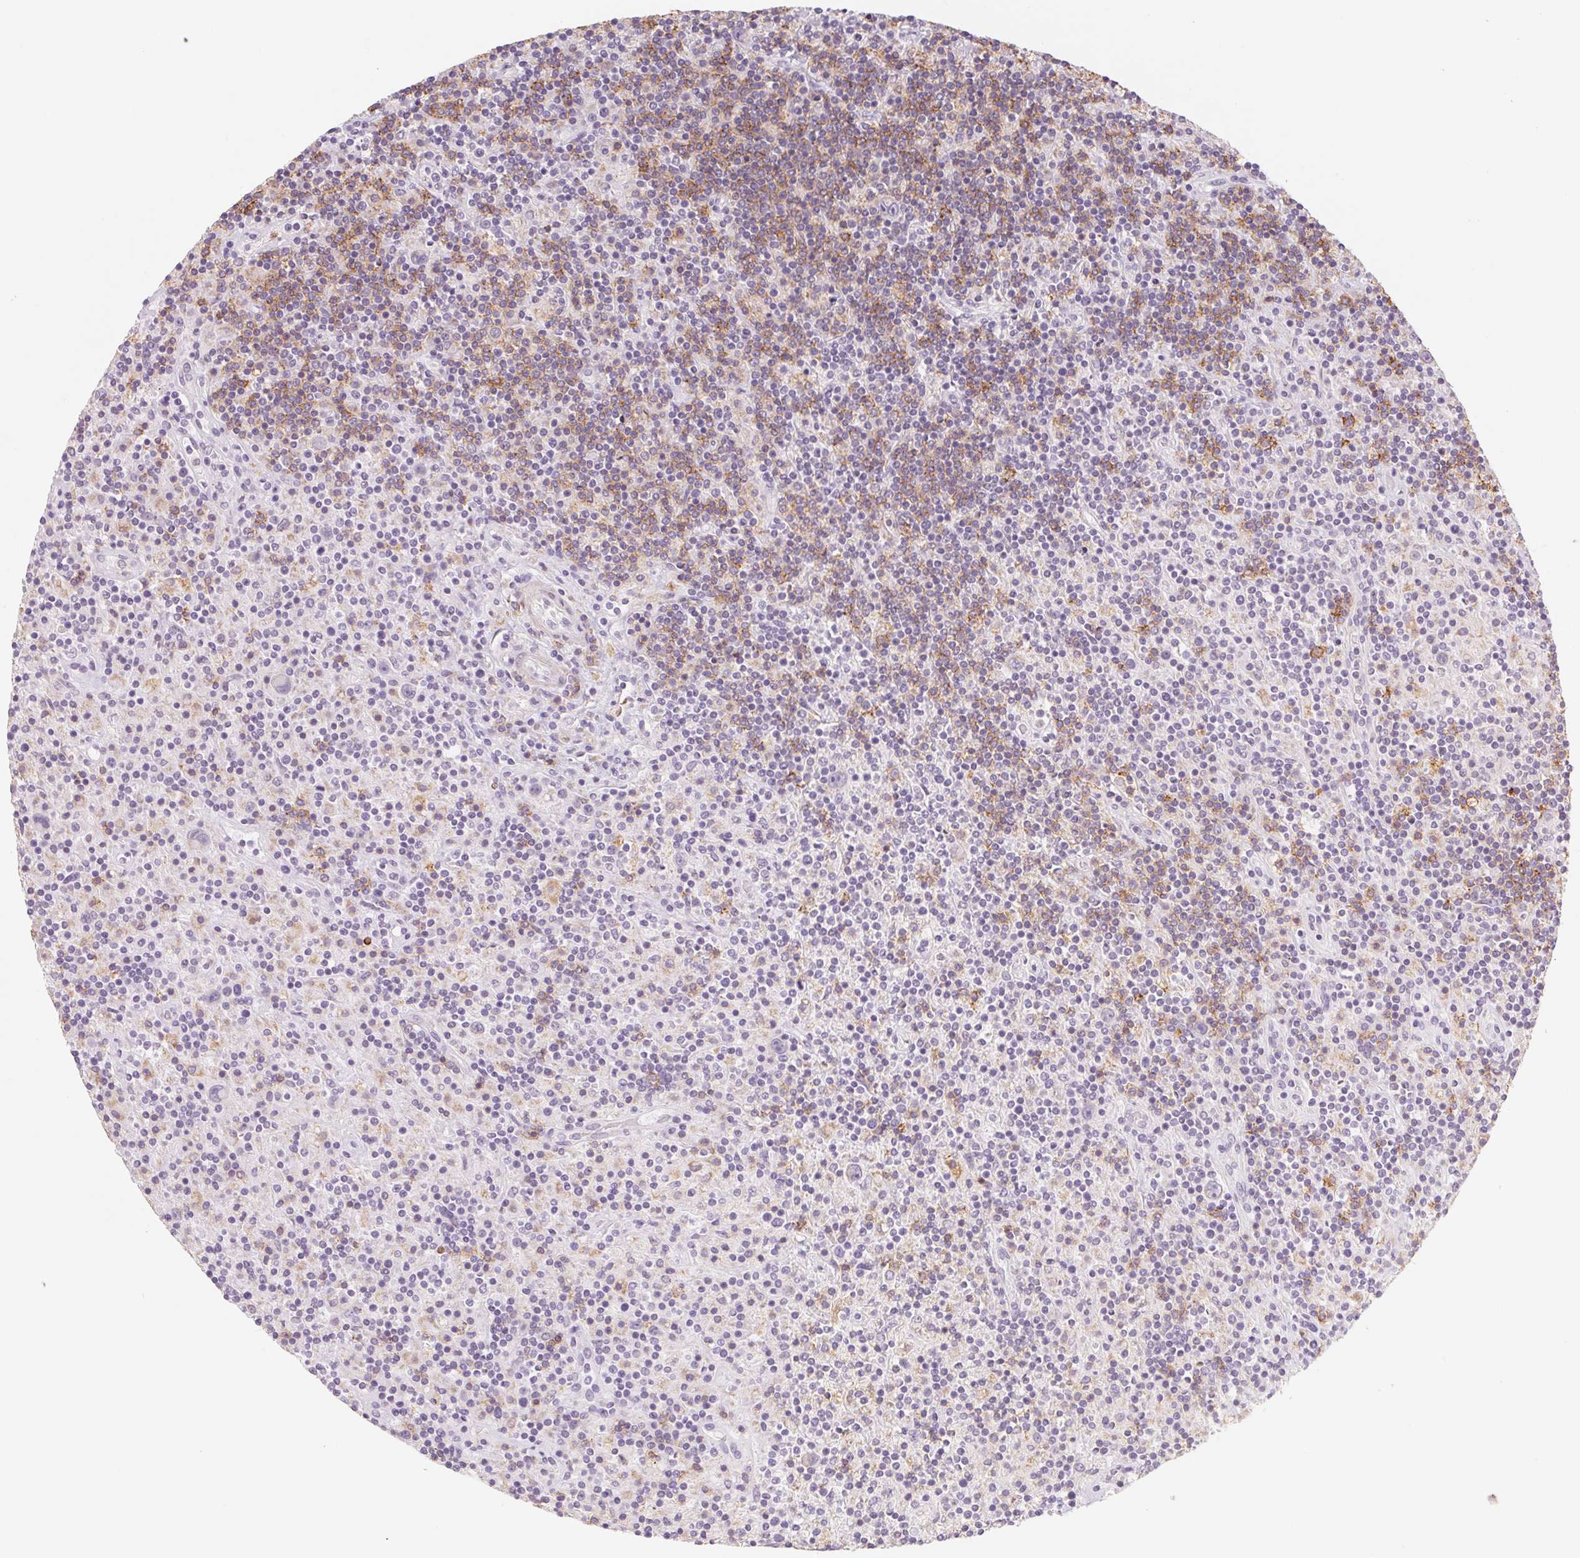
{"staining": {"intensity": "negative", "quantity": "none", "location": "none"}, "tissue": "lymphoma", "cell_type": "Tumor cells", "image_type": "cancer", "snomed": [{"axis": "morphology", "description": "Hodgkin's disease, NOS"}, {"axis": "topography", "description": "Lymph node"}], "caption": "IHC image of neoplastic tissue: human Hodgkin's disease stained with DAB reveals no significant protein expression in tumor cells.", "gene": "PRPH", "patient": {"sex": "male", "age": 70}}